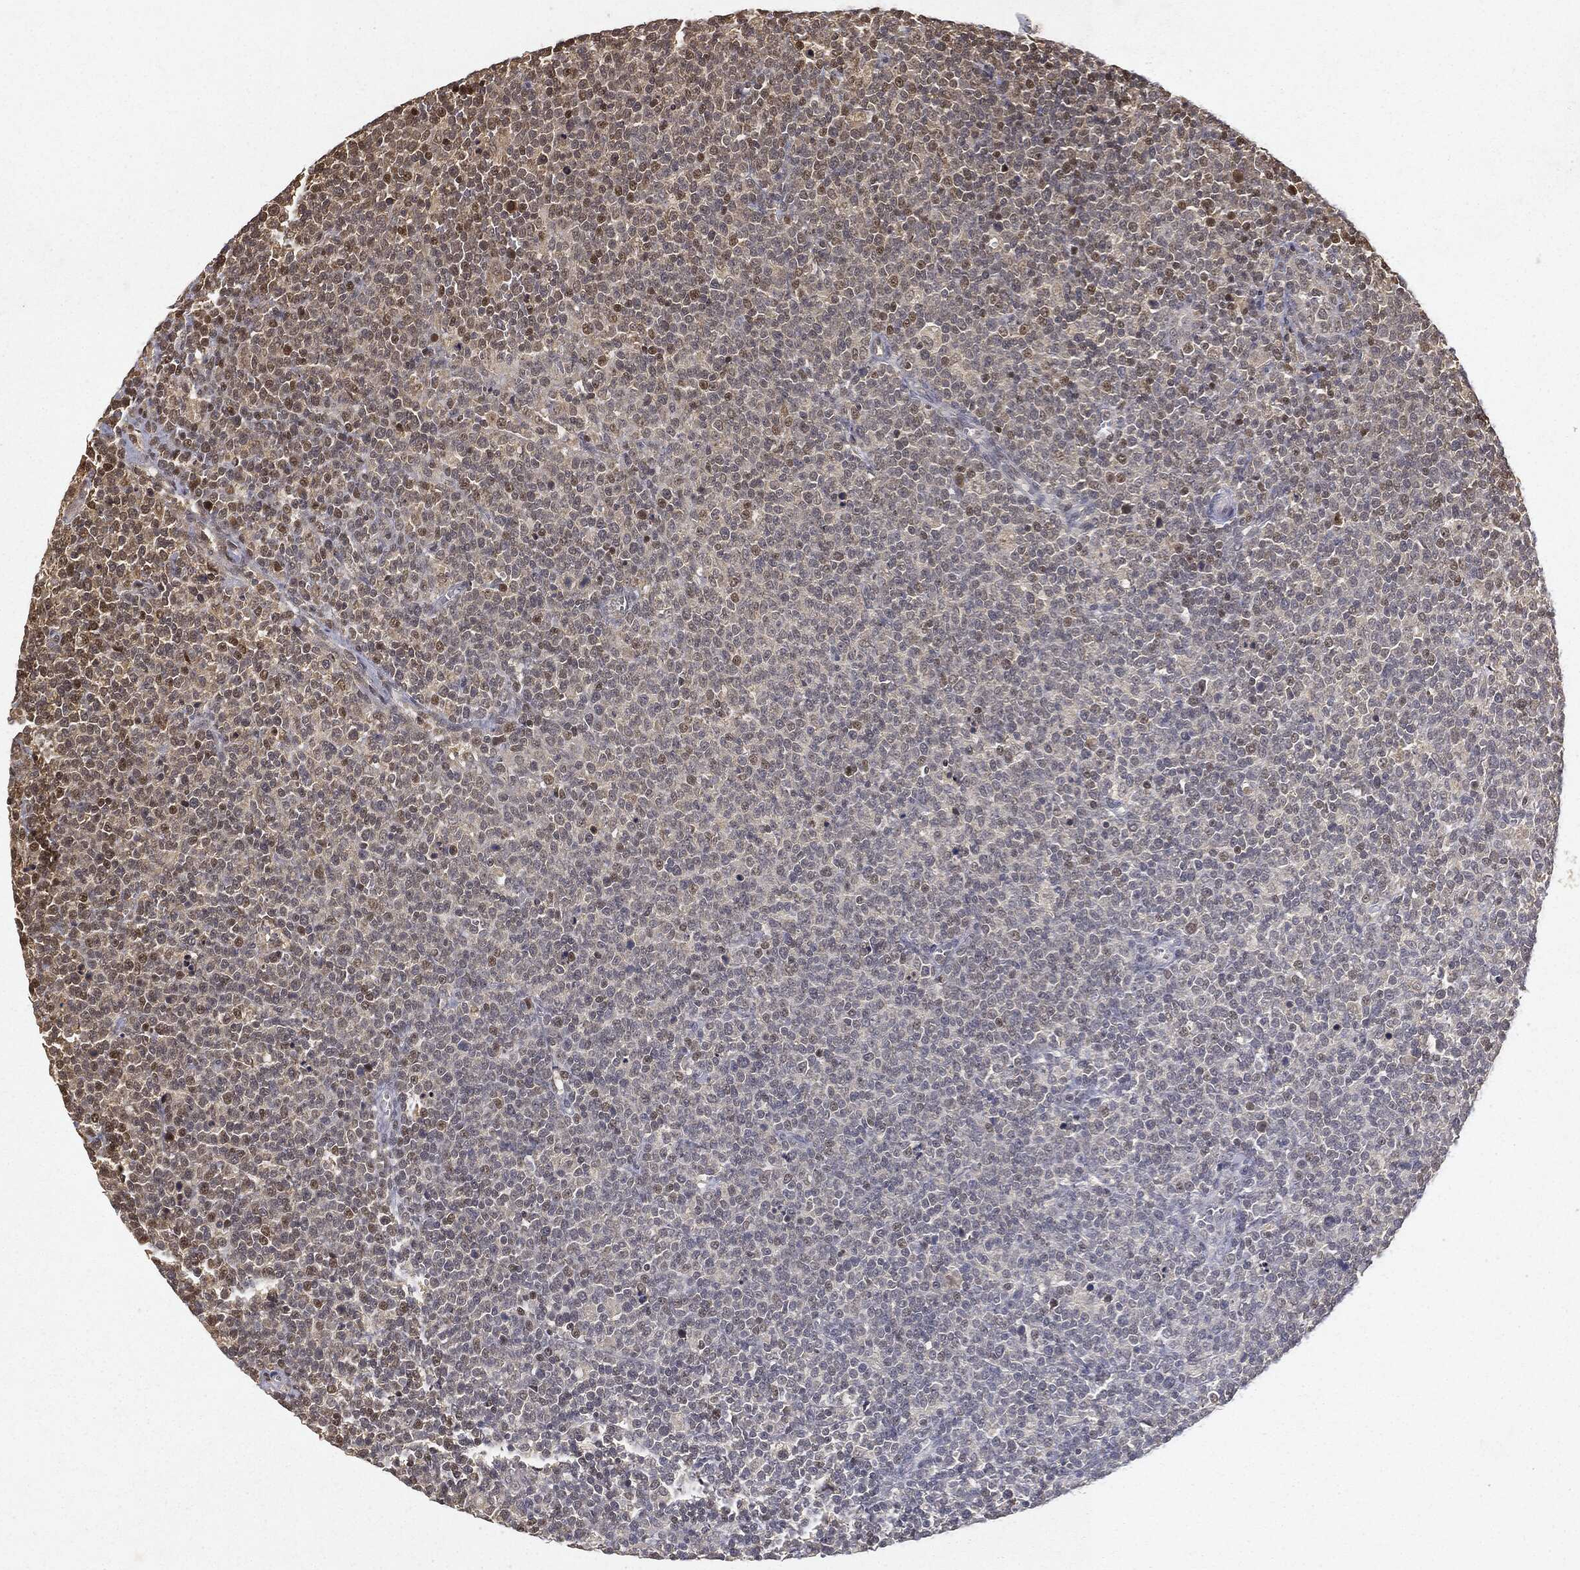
{"staining": {"intensity": "moderate", "quantity": "<25%", "location": "nuclear"}, "tissue": "lymphoma", "cell_type": "Tumor cells", "image_type": "cancer", "snomed": [{"axis": "morphology", "description": "Malignant lymphoma, non-Hodgkin's type, High grade"}, {"axis": "topography", "description": "Lymph node"}], "caption": "Moderate nuclear protein positivity is identified in about <25% of tumor cells in lymphoma. (DAB = brown stain, brightfield microscopy at high magnification).", "gene": "ZNHIT6", "patient": {"sex": "male", "age": 61}}